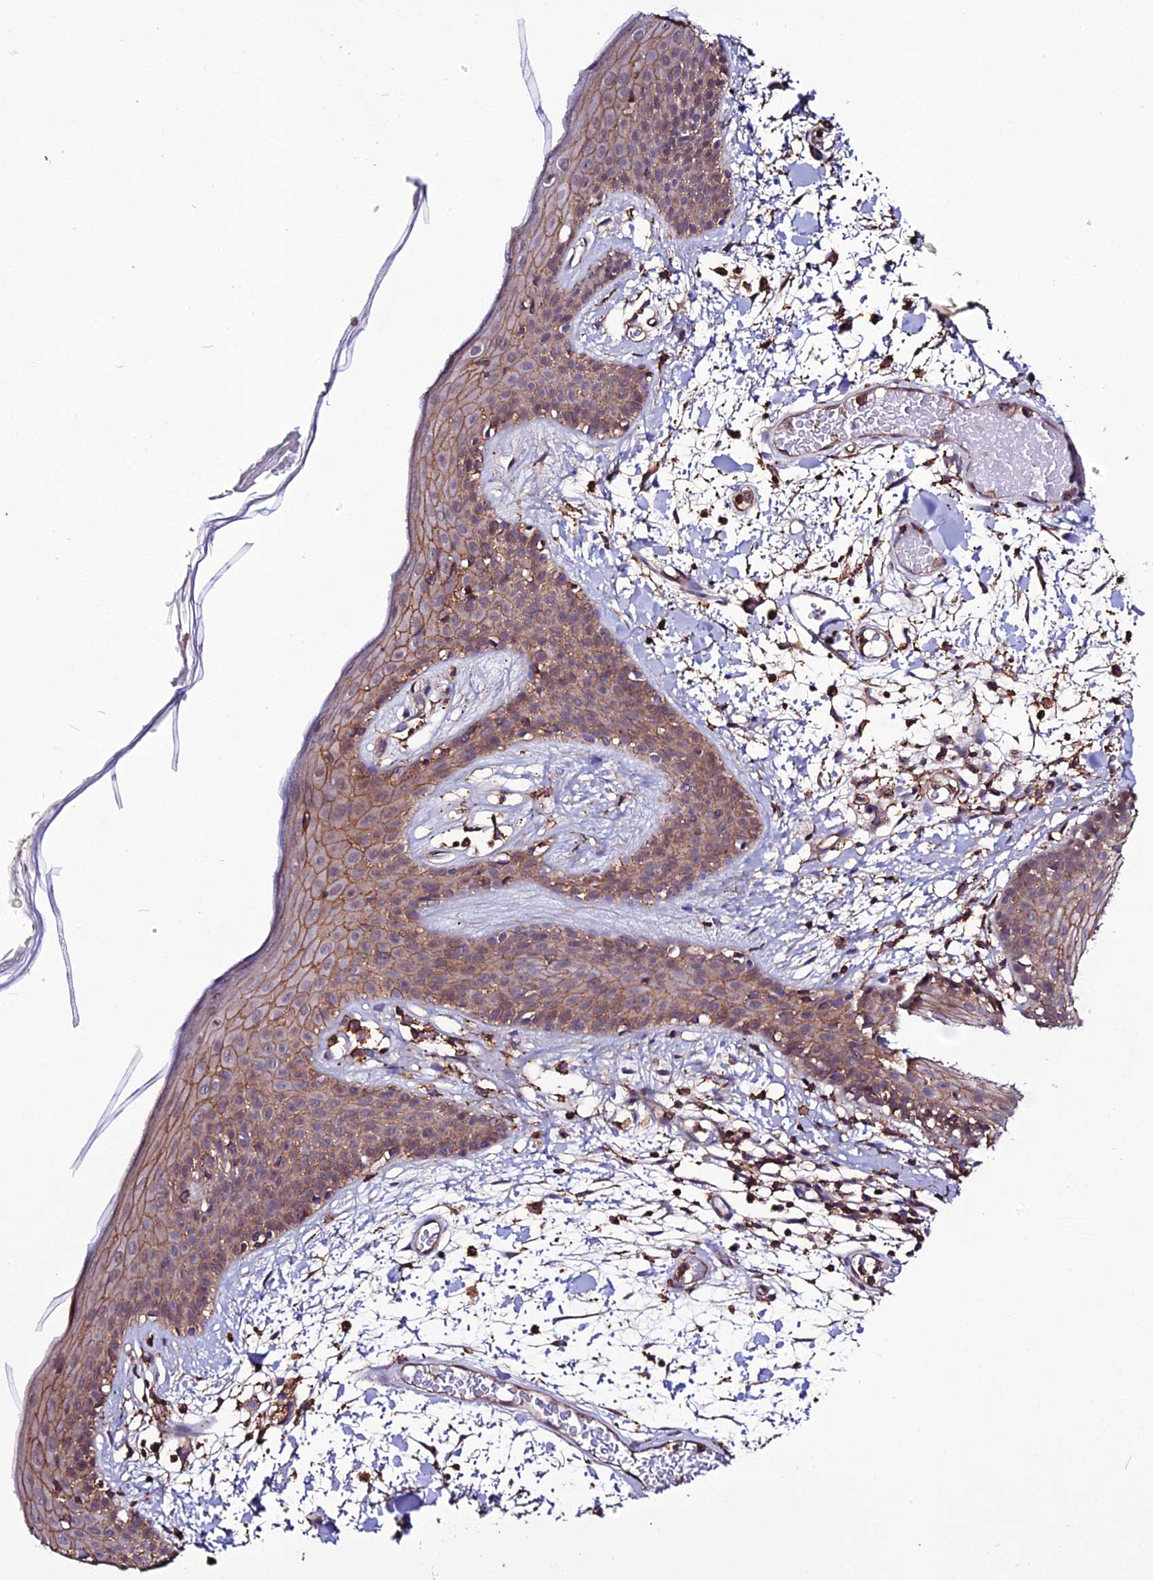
{"staining": {"intensity": "strong", "quantity": ">75%", "location": "cytoplasmic/membranous"}, "tissue": "skin", "cell_type": "Fibroblasts", "image_type": "normal", "snomed": [{"axis": "morphology", "description": "Normal tissue, NOS"}, {"axis": "topography", "description": "Skin"}], "caption": "This is an image of immunohistochemistry (IHC) staining of unremarkable skin, which shows strong expression in the cytoplasmic/membranous of fibroblasts.", "gene": "USP17L10", "patient": {"sex": "male", "age": 79}}